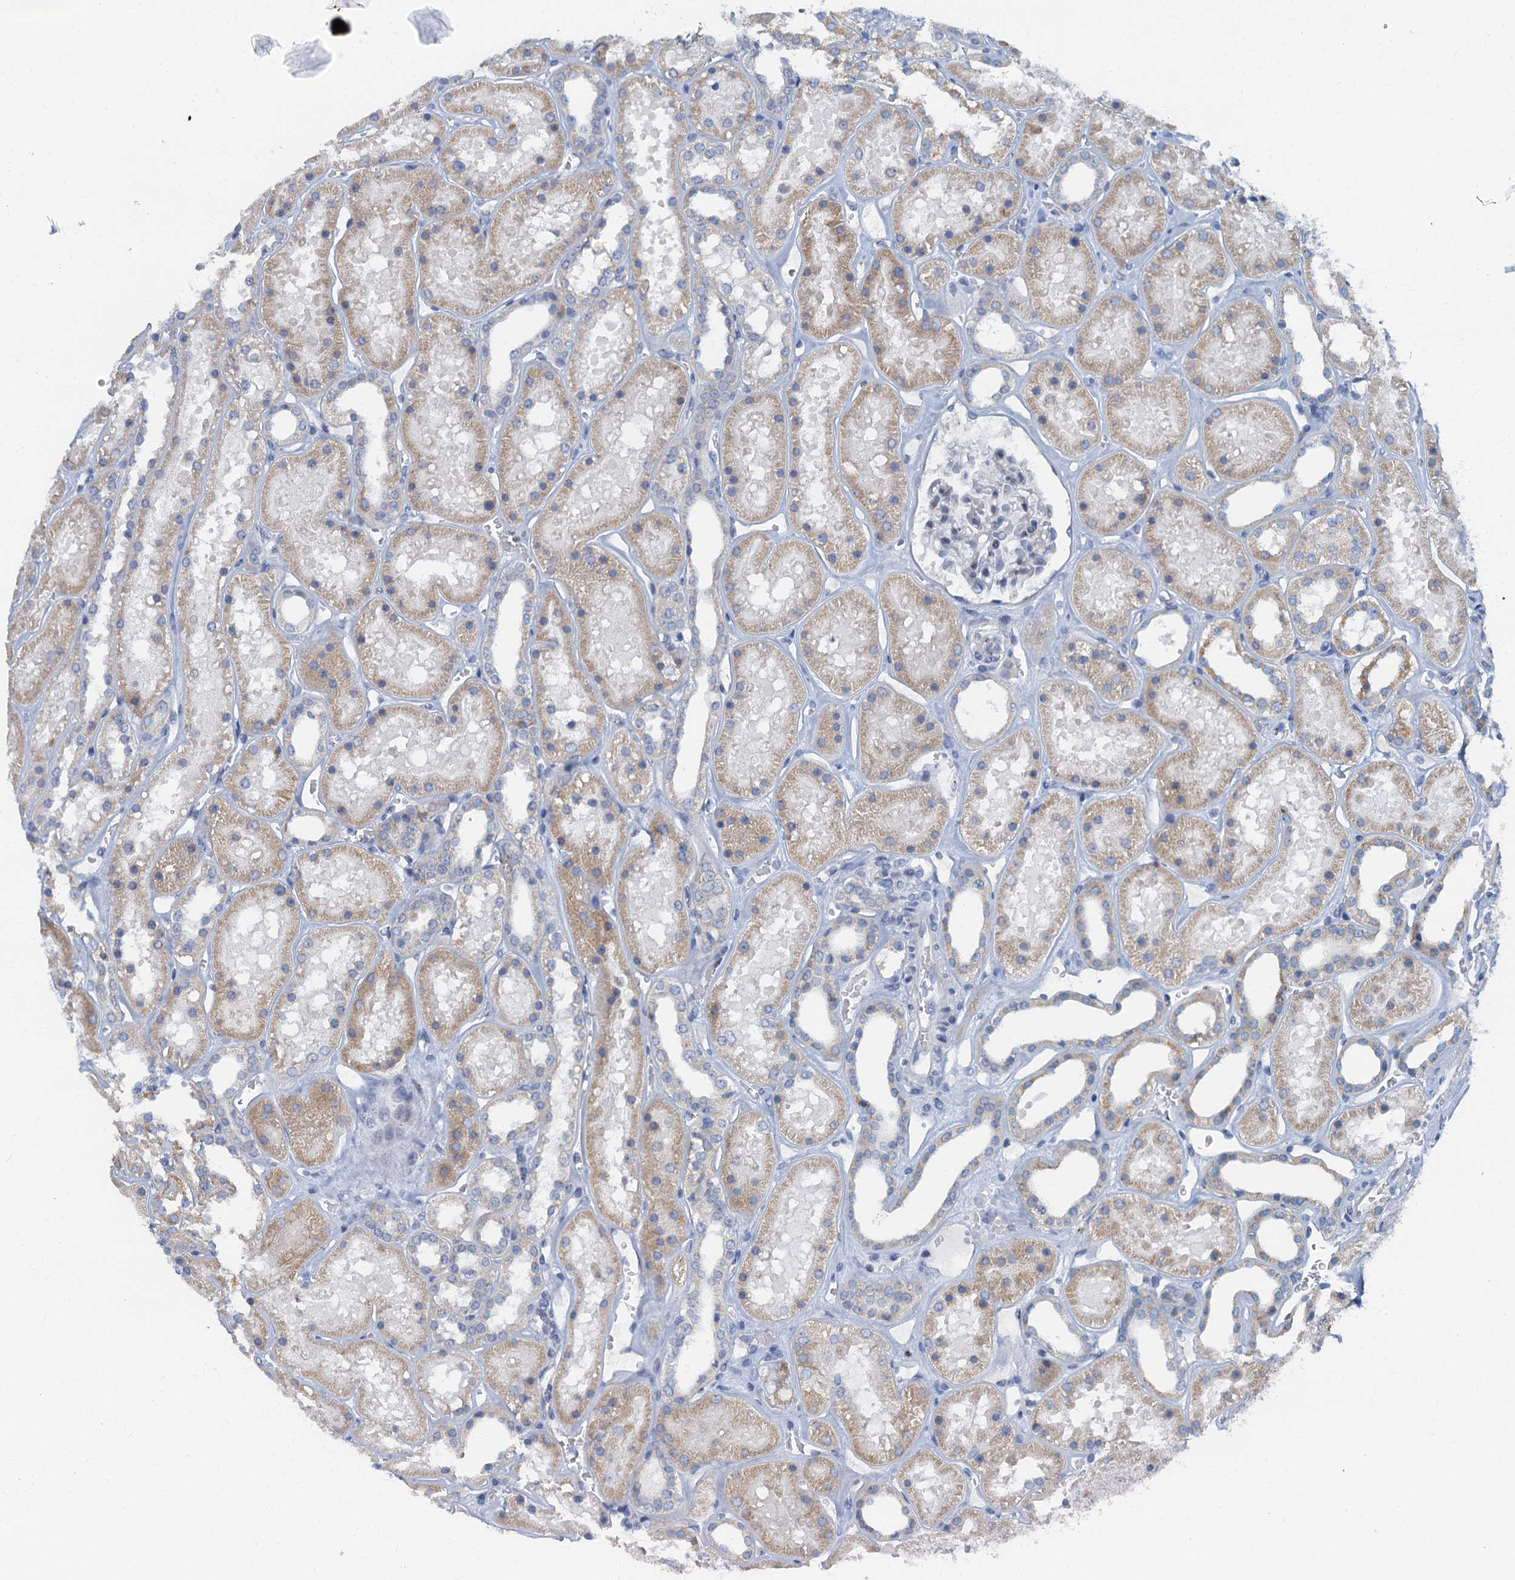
{"staining": {"intensity": "negative", "quantity": "none", "location": "none"}, "tissue": "kidney", "cell_type": "Cells in glomeruli", "image_type": "normal", "snomed": [{"axis": "morphology", "description": "Normal tissue, NOS"}, {"axis": "topography", "description": "Kidney"}], "caption": "Immunohistochemistry (IHC) micrograph of benign kidney stained for a protein (brown), which shows no staining in cells in glomeruli. (DAB immunohistochemistry (IHC) visualized using brightfield microscopy, high magnification).", "gene": "LYPD3", "patient": {"sex": "female", "age": 41}}